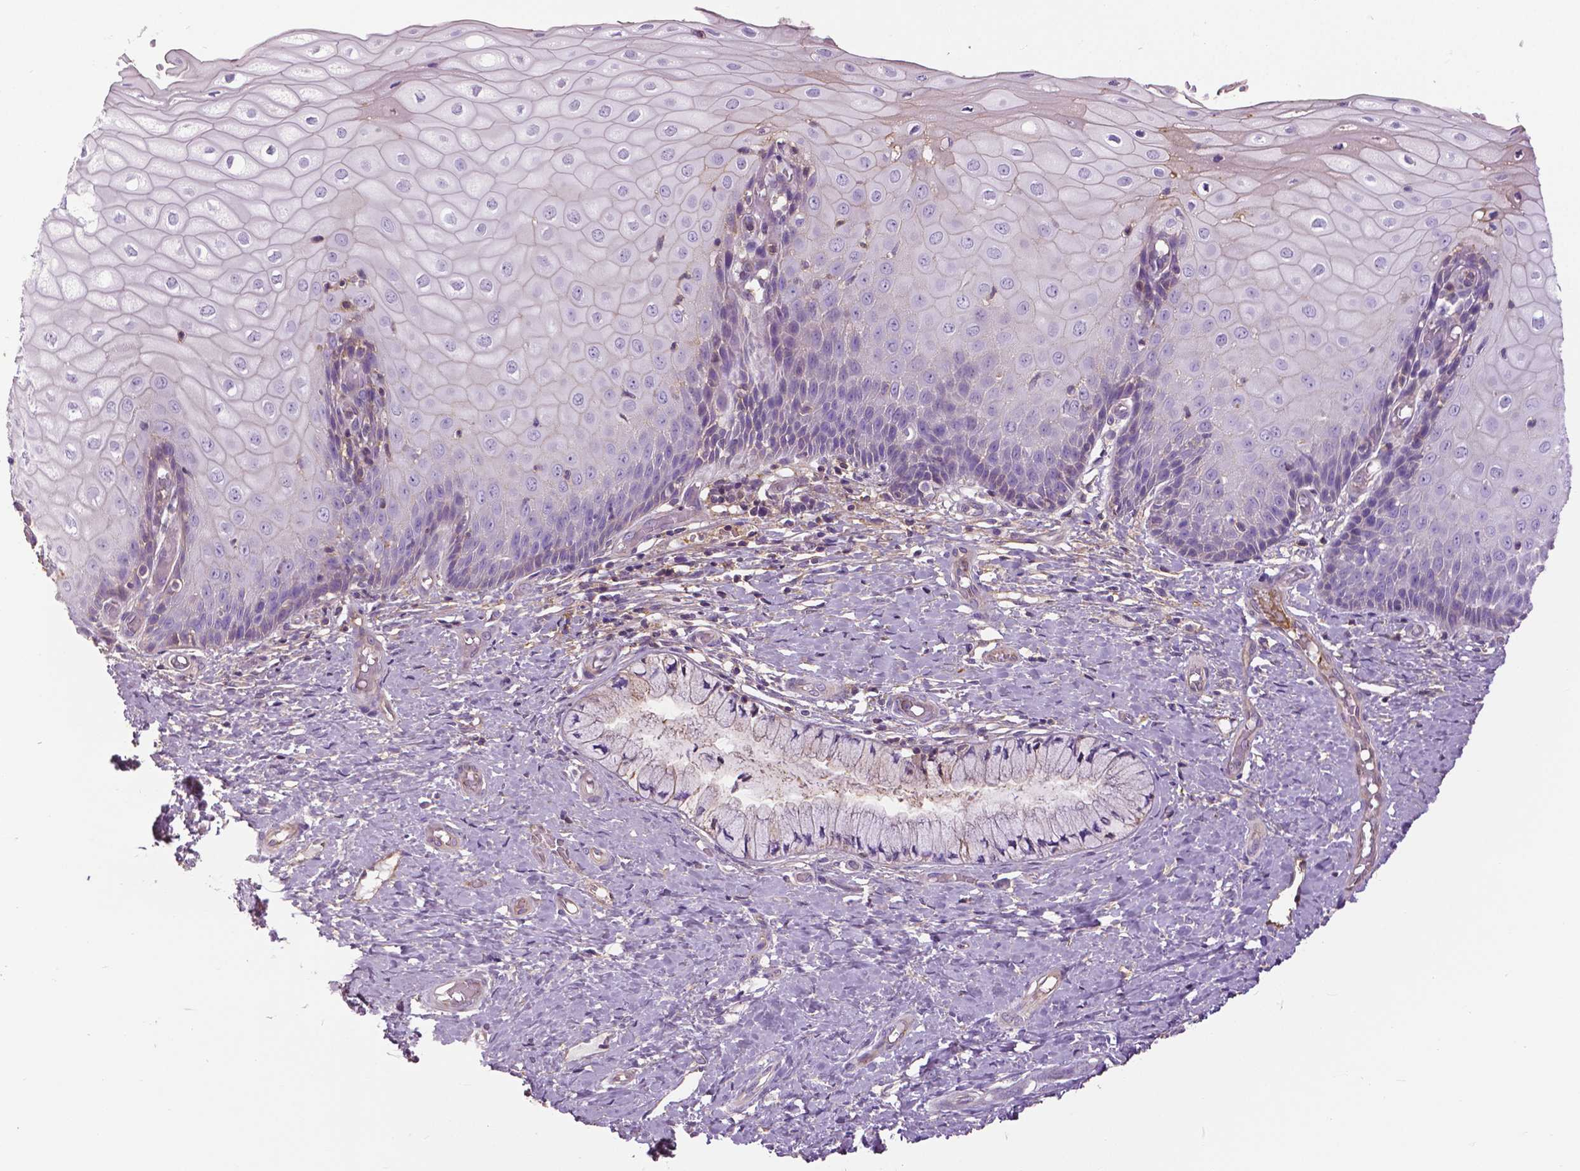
{"staining": {"intensity": "negative", "quantity": "none", "location": "none"}, "tissue": "cervix", "cell_type": "Glandular cells", "image_type": "normal", "snomed": [{"axis": "morphology", "description": "Normal tissue, NOS"}, {"axis": "topography", "description": "Cervix"}], "caption": "Glandular cells show no significant positivity in normal cervix.", "gene": "ANXA13", "patient": {"sex": "female", "age": 37}}